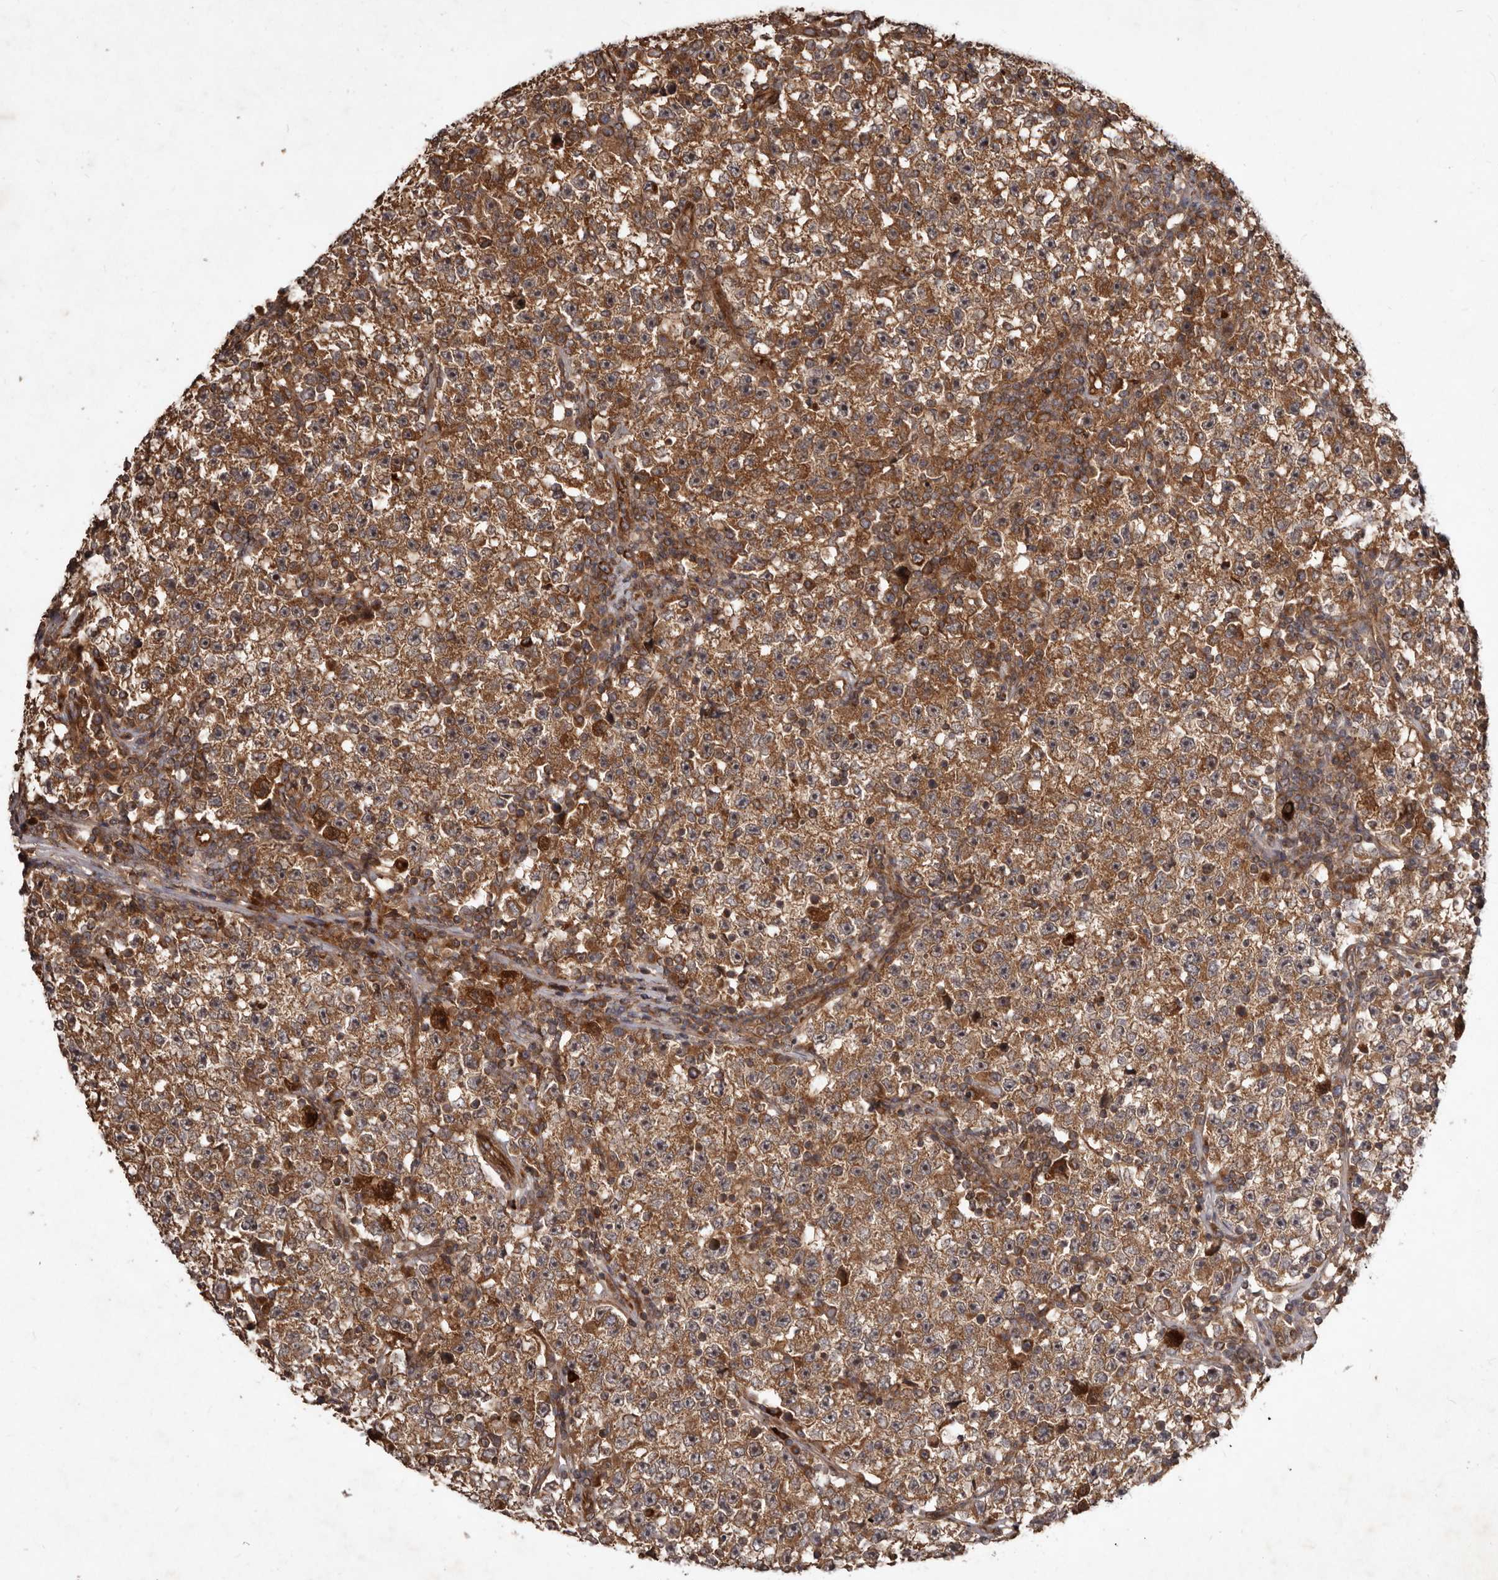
{"staining": {"intensity": "moderate", "quantity": ">75%", "location": "cytoplasmic/membranous,nuclear"}, "tissue": "testis cancer", "cell_type": "Tumor cells", "image_type": "cancer", "snomed": [{"axis": "morphology", "description": "Seminoma, NOS"}, {"axis": "topography", "description": "Testis"}], "caption": "An IHC photomicrograph of neoplastic tissue is shown. Protein staining in brown highlights moderate cytoplasmic/membranous and nuclear positivity in testis cancer (seminoma) within tumor cells.", "gene": "STK36", "patient": {"sex": "male", "age": 22}}